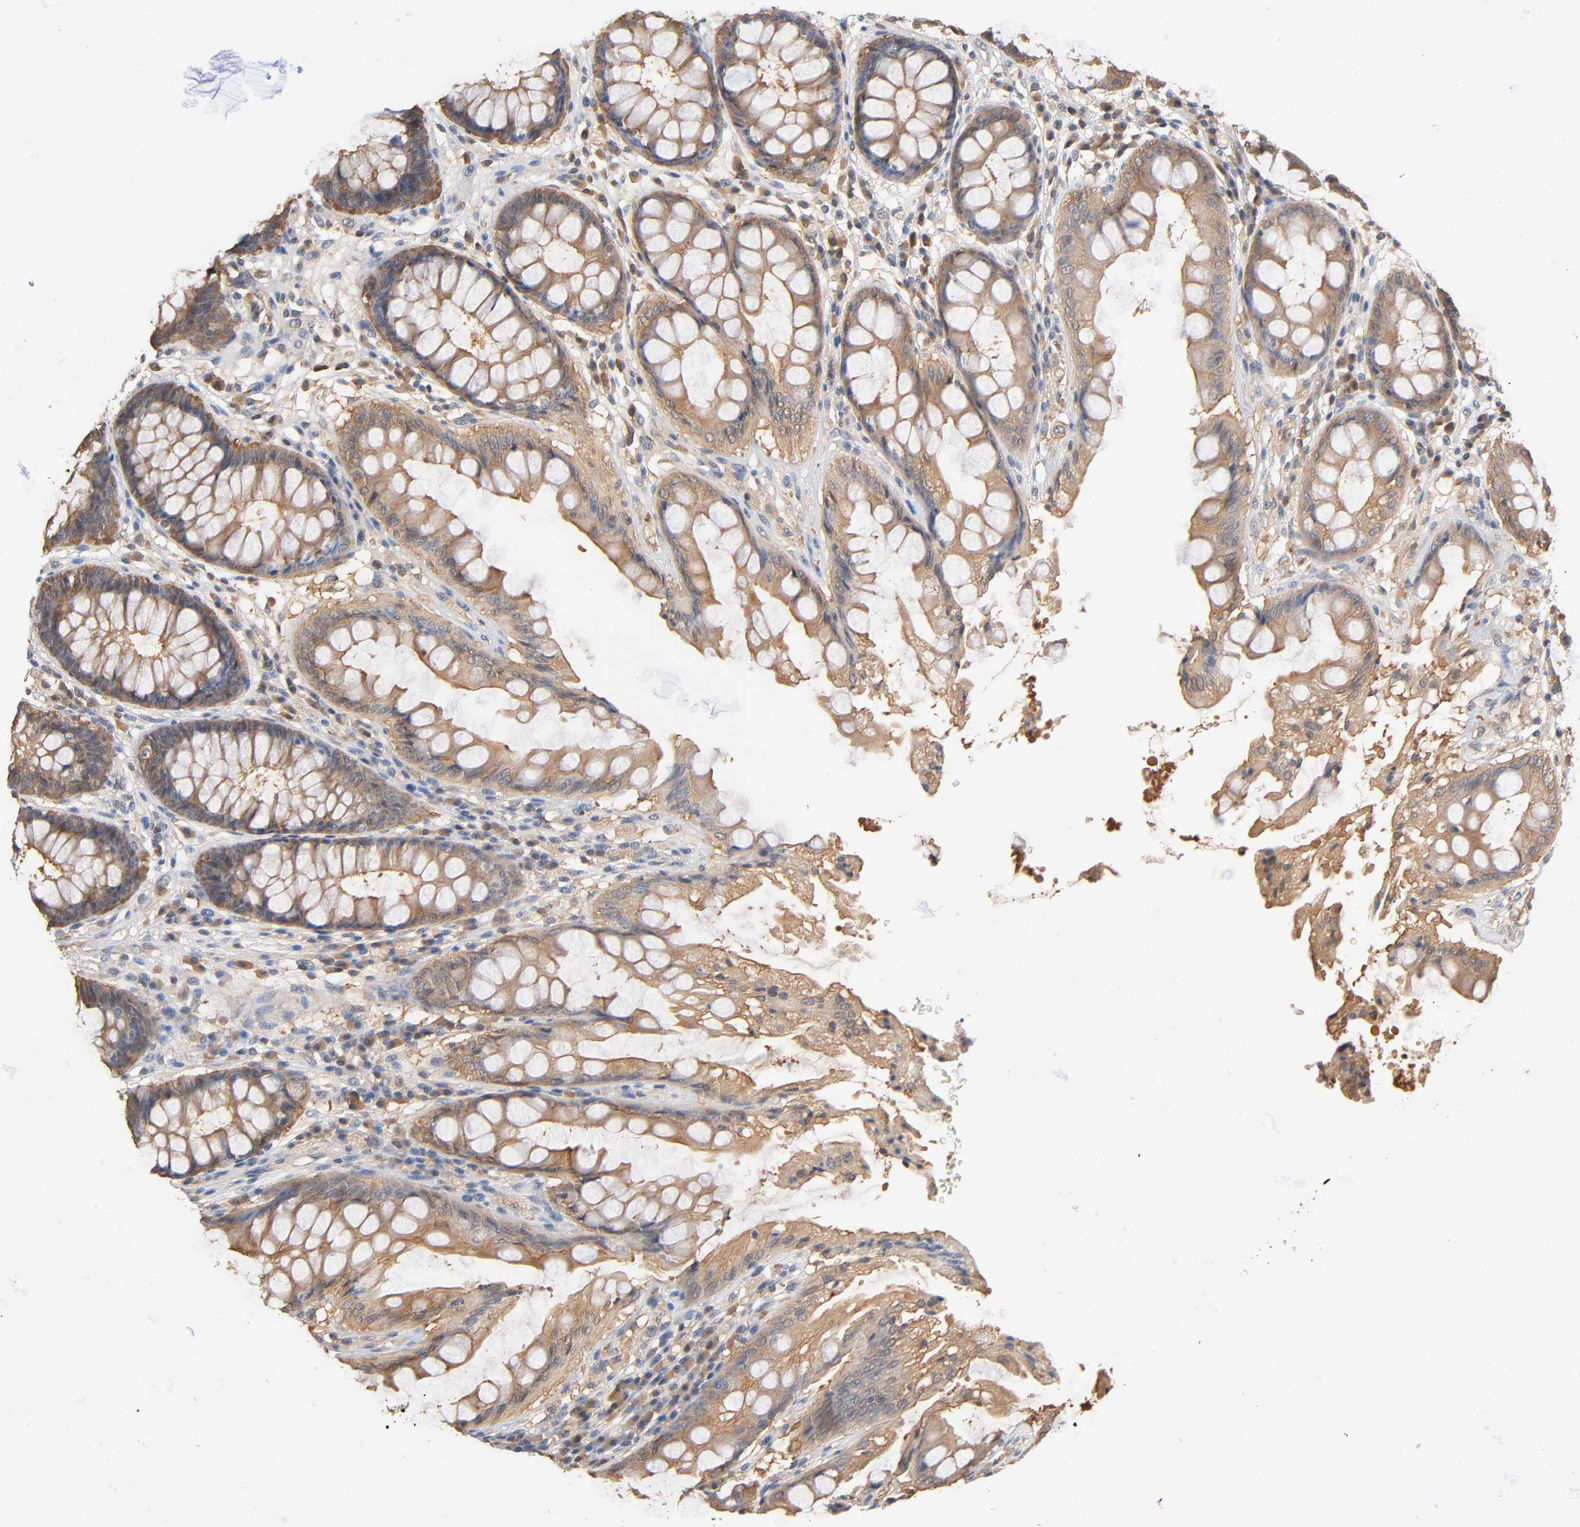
{"staining": {"intensity": "moderate", "quantity": ">75%", "location": "cytoplasmic/membranous"}, "tissue": "rectum", "cell_type": "Glandular cells", "image_type": "normal", "snomed": [{"axis": "morphology", "description": "Normal tissue, NOS"}, {"axis": "topography", "description": "Rectum"}], "caption": "Protein staining displays moderate cytoplasmic/membranous staining in approximately >75% of glandular cells in unremarkable rectum. The staining is performed using DAB brown chromogen to label protein expression. The nuclei are counter-stained blue using hematoxylin.", "gene": "ALDOA", "patient": {"sex": "female", "age": 46}}